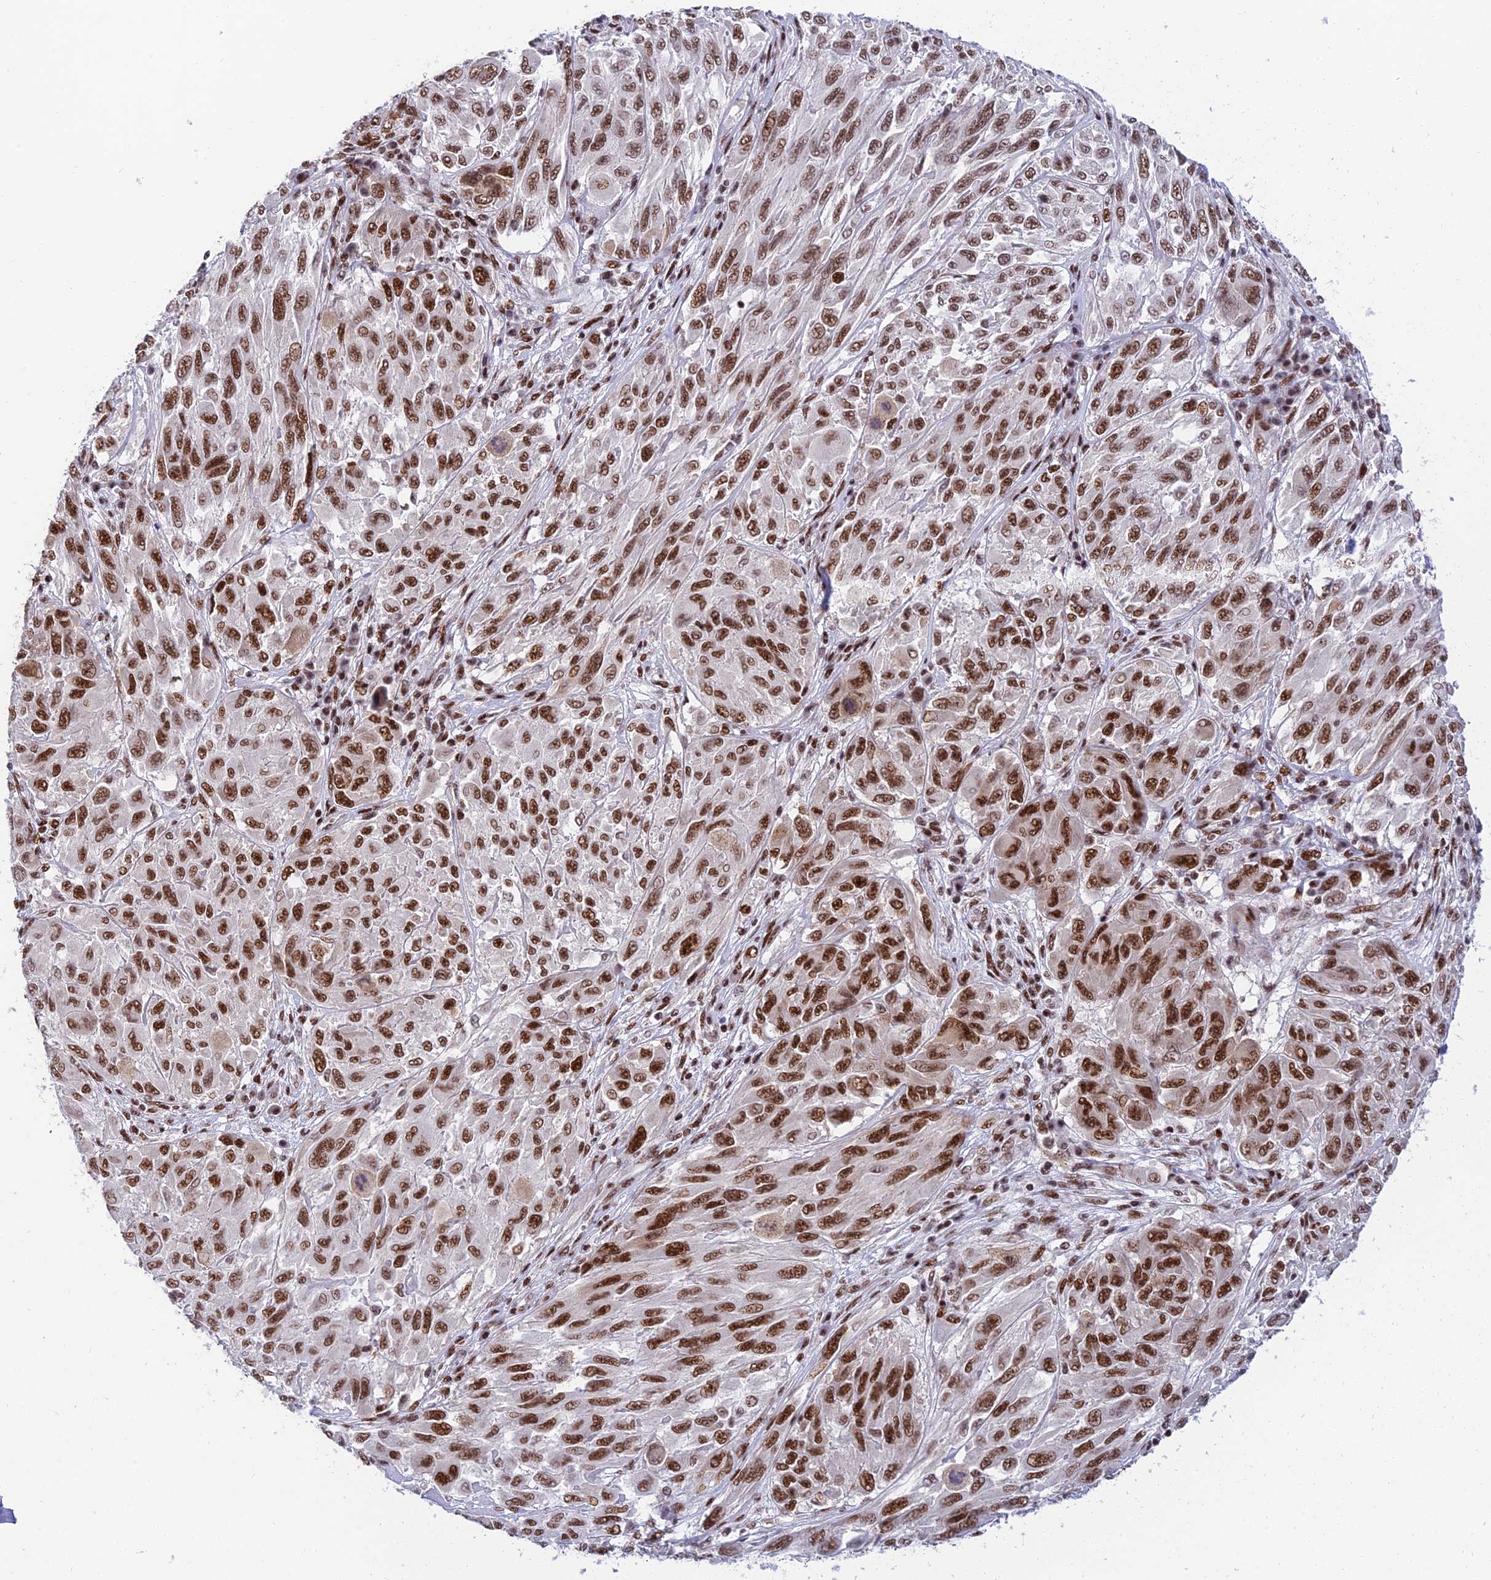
{"staining": {"intensity": "strong", "quantity": ">75%", "location": "nuclear"}, "tissue": "melanoma", "cell_type": "Tumor cells", "image_type": "cancer", "snomed": [{"axis": "morphology", "description": "Malignant melanoma, NOS"}, {"axis": "topography", "description": "Skin"}], "caption": "Human melanoma stained with a brown dye exhibits strong nuclear positive expression in approximately >75% of tumor cells.", "gene": "USP22", "patient": {"sex": "female", "age": 91}}